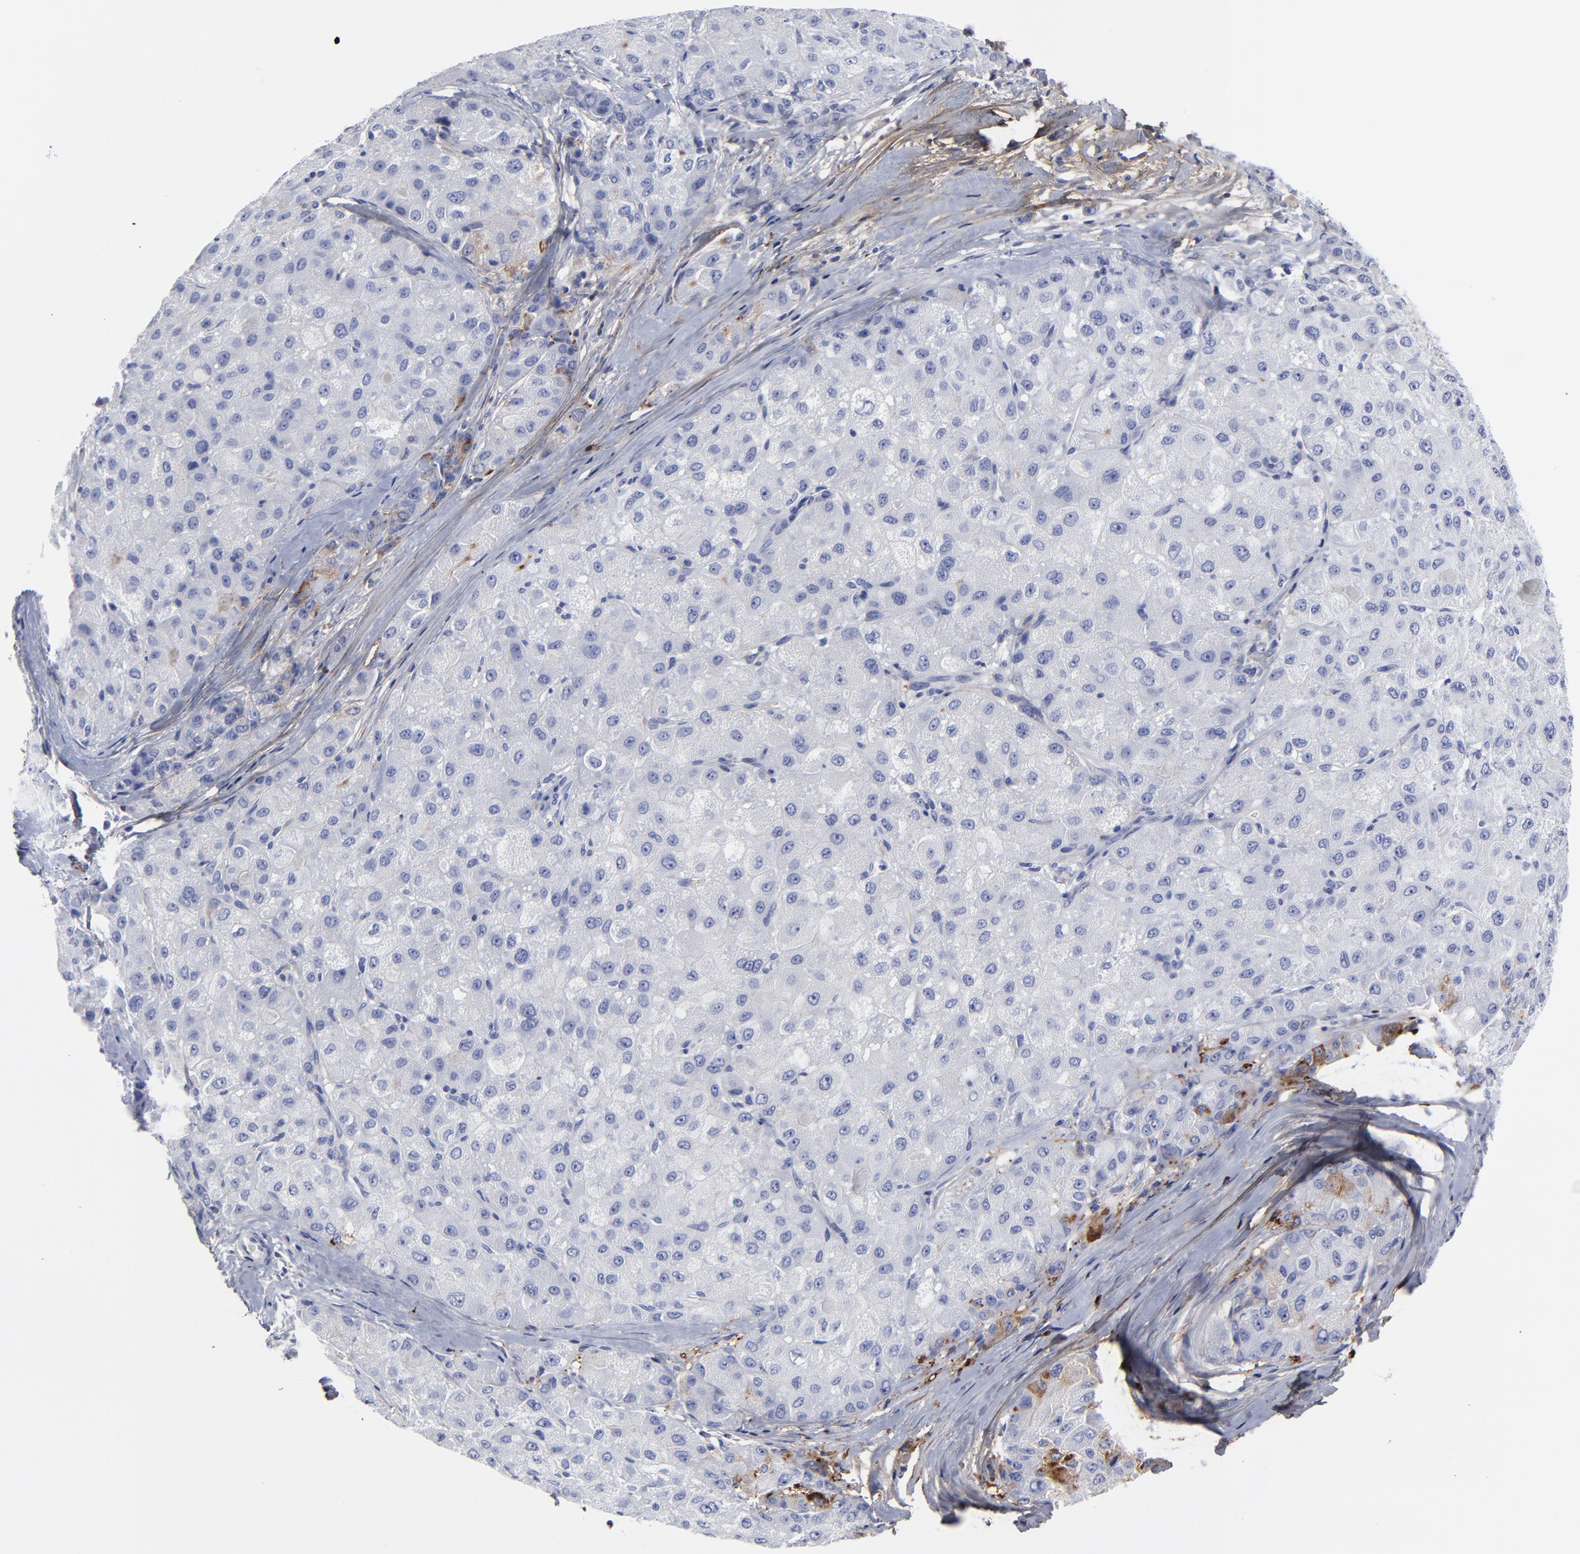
{"staining": {"intensity": "negative", "quantity": "none", "location": "none"}, "tissue": "liver cancer", "cell_type": "Tumor cells", "image_type": "cancer", "snomed": [{"axis": "morphology", "description": "Carcinoma, Hepatocellular, NOS"}, {"axis": "topography", "description": "Liver"}], "caption": "High magnification brightfield microscopy of hepatocellular carcinoma (liver) stained with DAB (3,3'-diaminobenzidine) (brown) and counterstained with hematoxylin (blue): tumor cells show no significant expression. (DAB IHC, high magnification).", "gene": "DCN", "patient": {"sex": "male", "age": 80}}